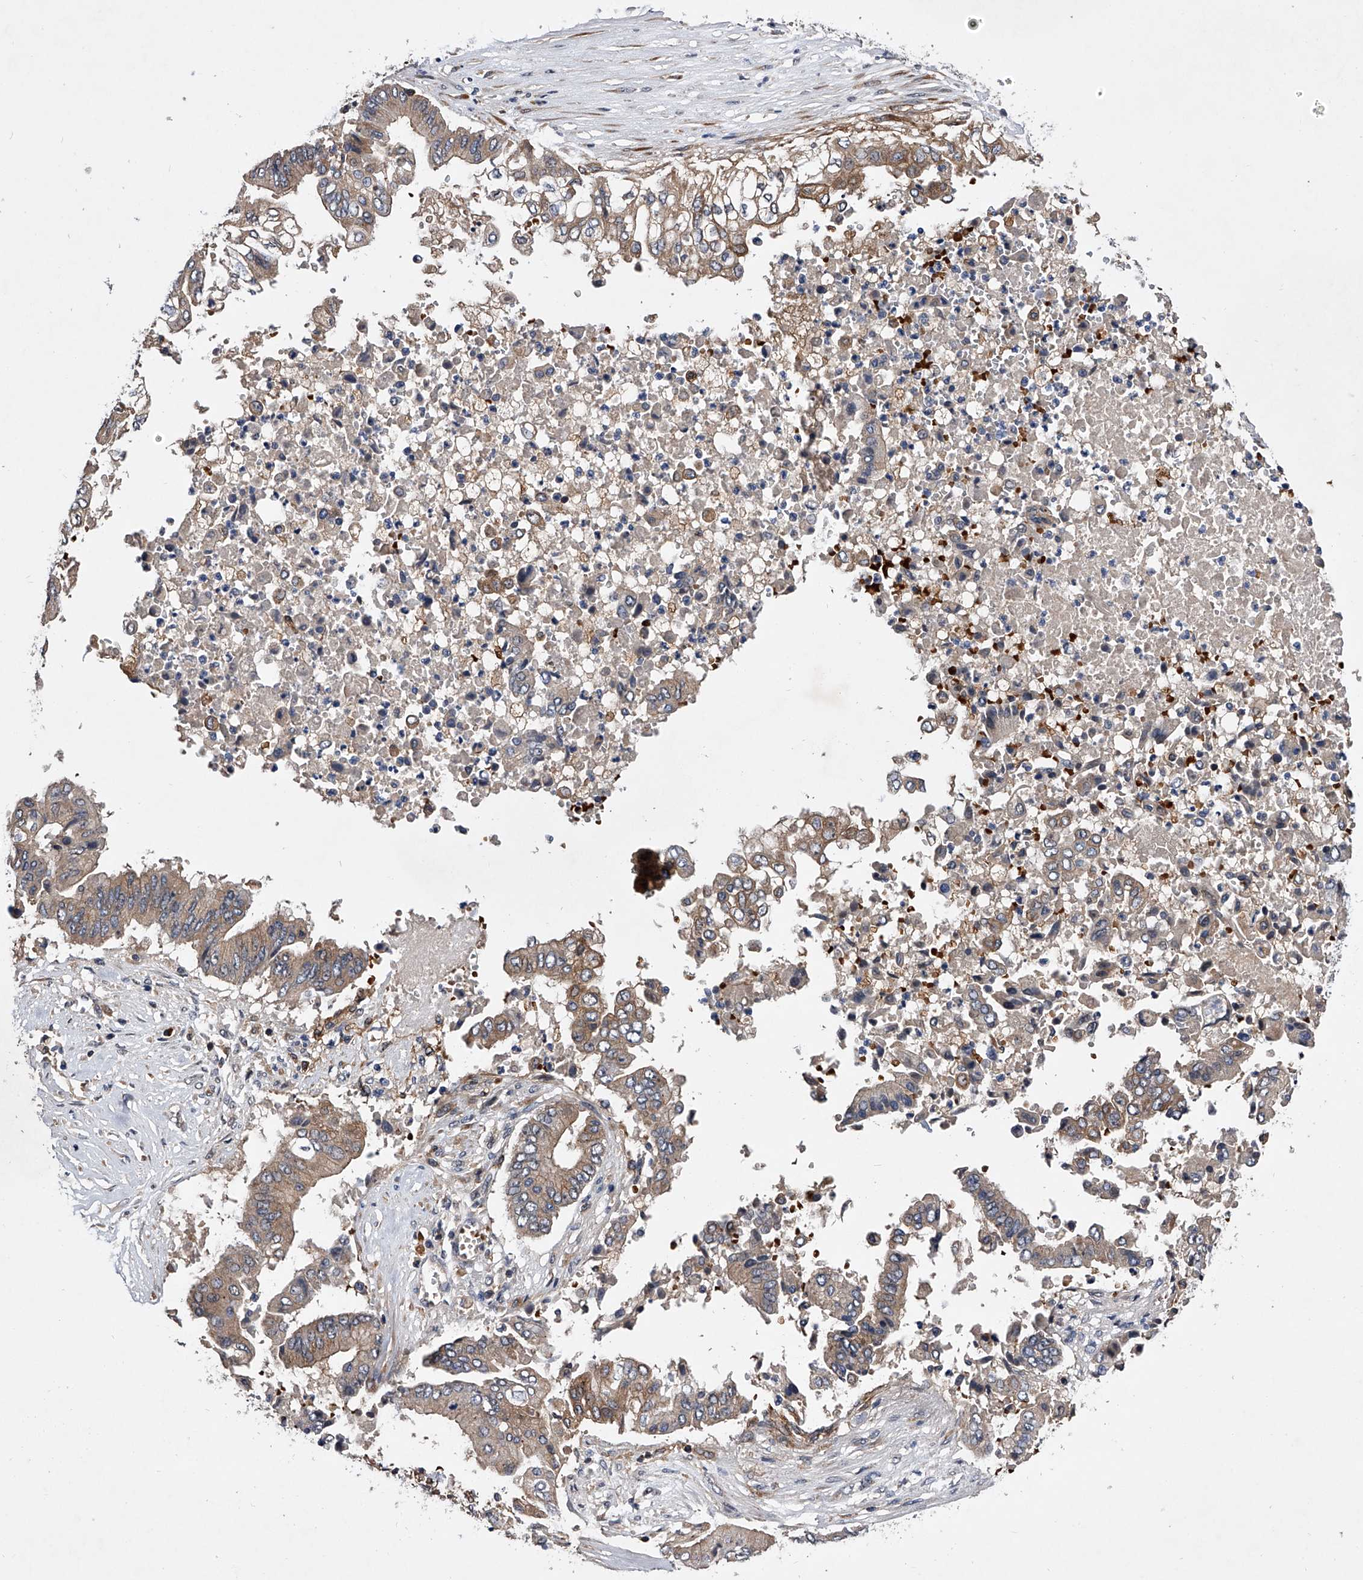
{"staining": {"intensity": "weak", "quantity": ">75%", "location": "cytoplasmic/membranous"}, "tissue": "pancreatic cancer", "cell_type": "Tumor cells", "image_type": "cancer", "snomed": [{"axis": "morphology", "description": "Adenocarcinoma, NOS"}, {"axis": "topography", "description": "Pancreas"}], "caption": "This is a histology image of immunohistochemistry staining of pancreatic cancer, which shows weak expression in the cytoplasmic/membranous of tumor cells.", "gene": "ZNF30", "patient": {"sex": "female", "age": 77}}